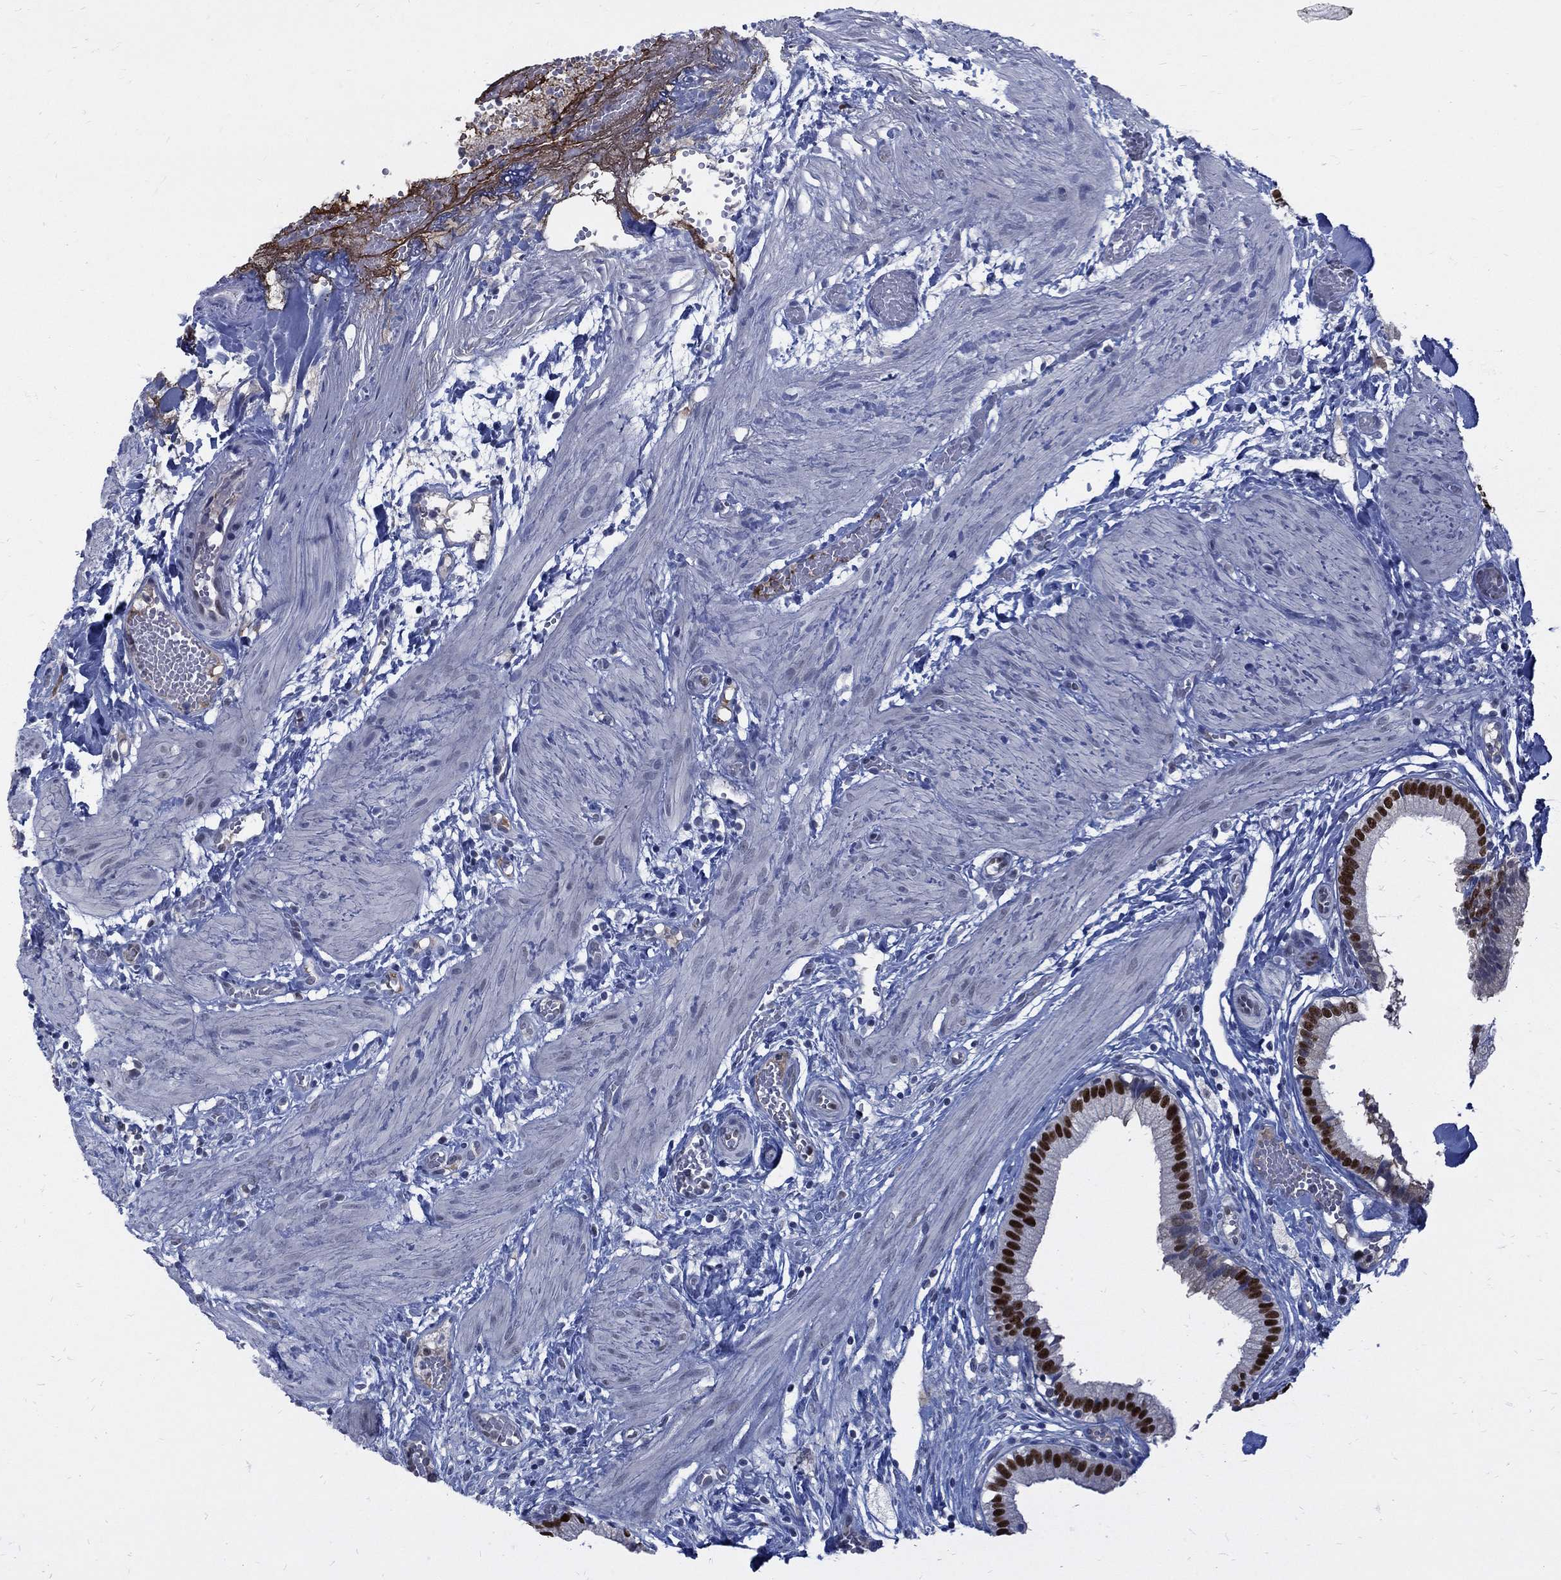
{"staining": {"intensity": "strong", "quantity": ">75%", "location": "nuclear"}, "tissue": "gallbladder", "cell_type": "Glandular cells", "image_type": "normal", "snomed": [{"axis": "morphology", "description": "Normal tissue, NOS"}, {"axis": "topography", "description": "Gallbladder"}], "caption": "High-magnification brightfield microscopy of normal gallbladder stained with DAB (brown) and counterstained with hematoxylin (blue). glandular cells exhibit strong nuclear expression is identified in approximately>75% of cells. Using DAB (brown) and hematoxylin (blue) stains, captured at high magnification using brightfield microscopy.", "gene": "GCFC2", "patient": {"sex": "female", "age": 24}}